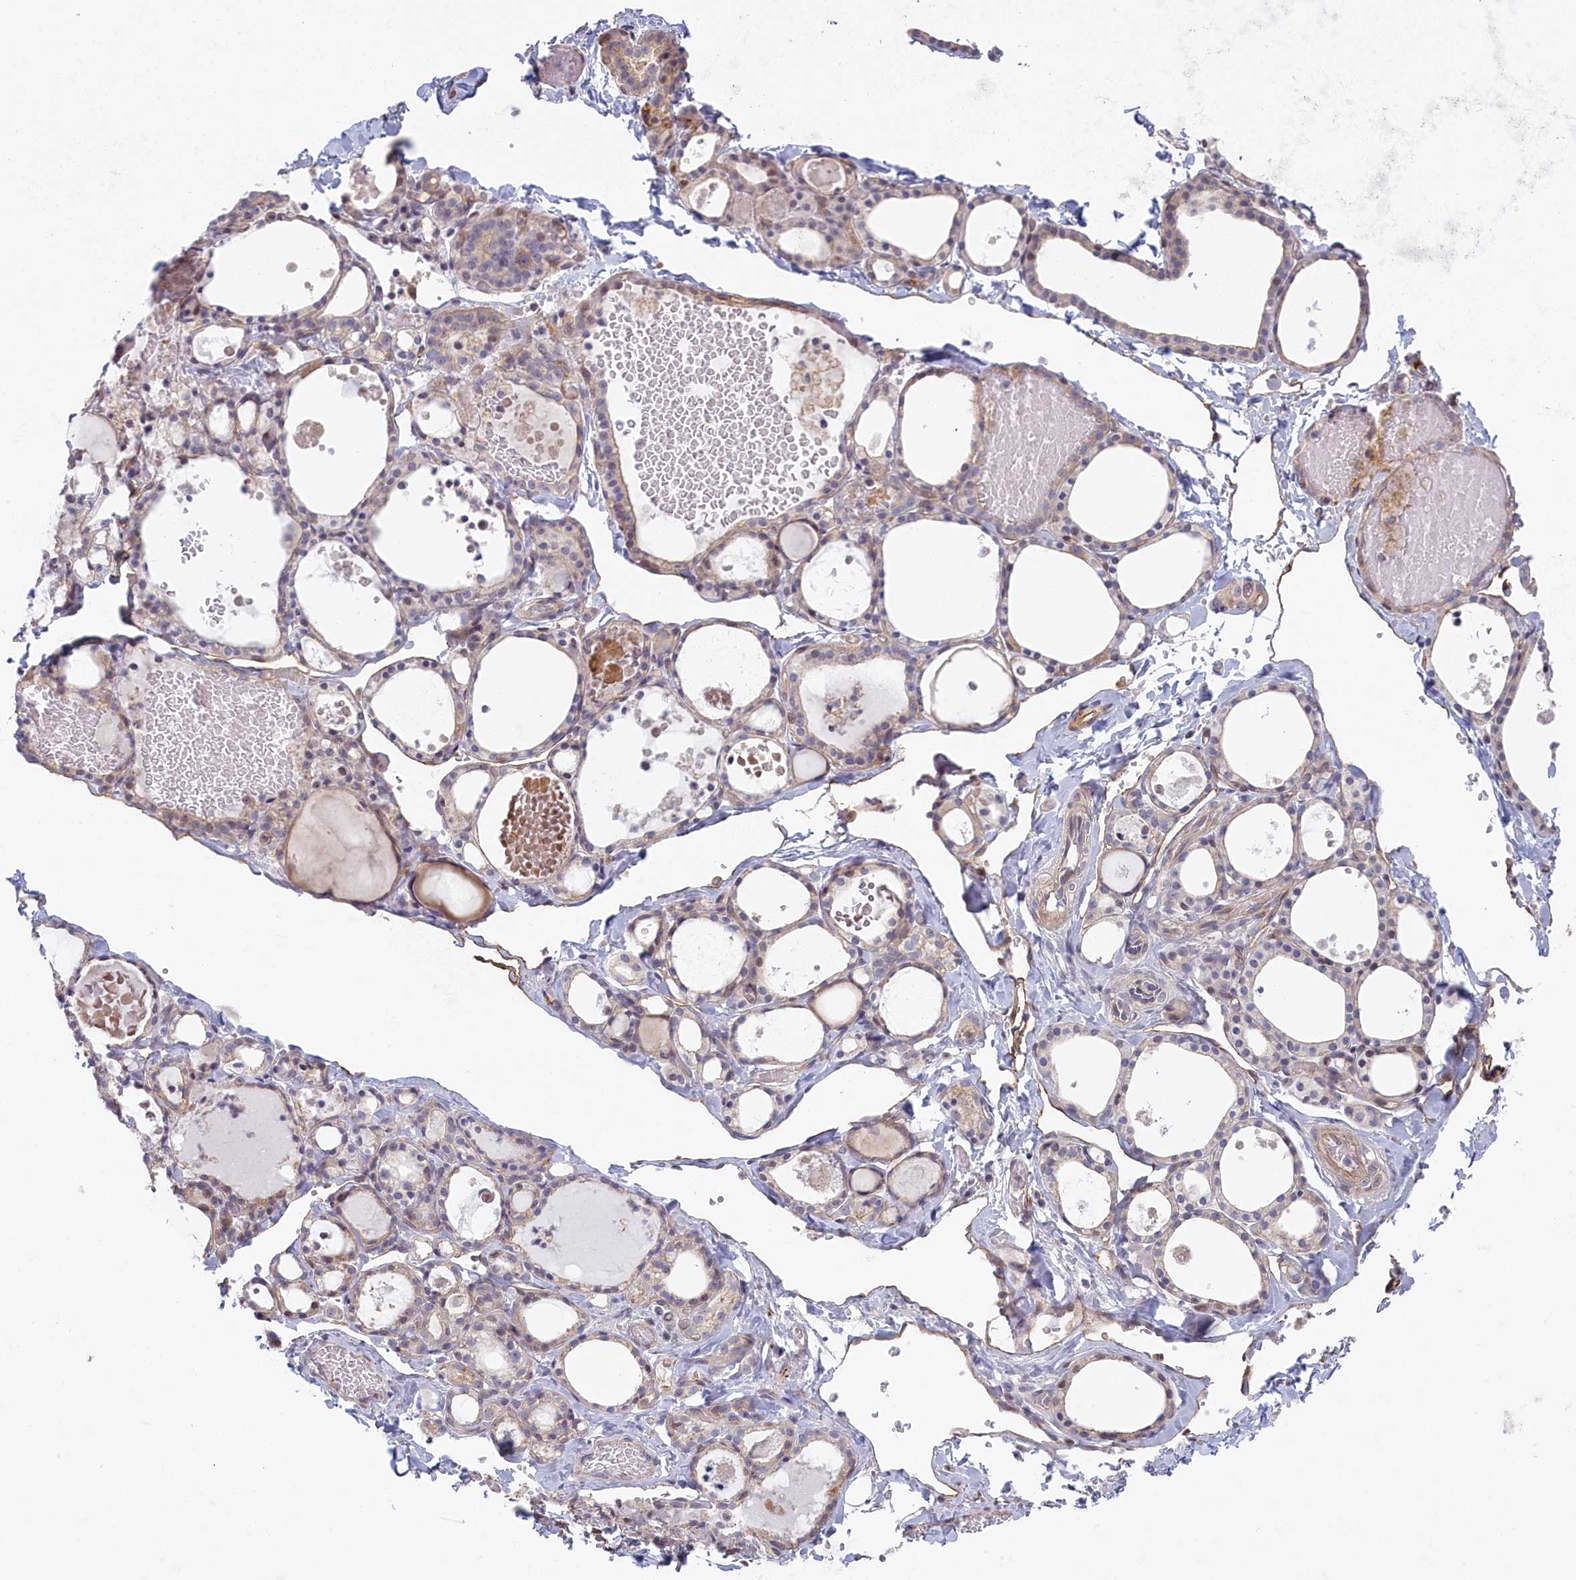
{"staining": {"intensity": "weak", "quantity": "25%-75%", "location": "cytoplasmic/membranous"}, "tissue": "thyroid gland", "cell_type": "Glandular cells", "image_type": "normal", "snomed": [{"axis": "morphology", "description": "Normal tissue, NOS"}, {"axis": "topography", "description": "Thyroid gland"}], "caption": "High-magnification brightfield microscopy of normal thyroid gland stained with DAB (3,3'-diaminobenzidine) (brown) and counterstained with hematoxylin (blue). glandular cells exhibit weak cytoplasmic/membranous expression is identified in approximately25%-75% of cells. (DAB (3,3'-diaminobenzidine) = brown stain, brightfield microscopy at high magnification).", "gene": "INTS4", "patient": {"sex": "male", "age": 56}}